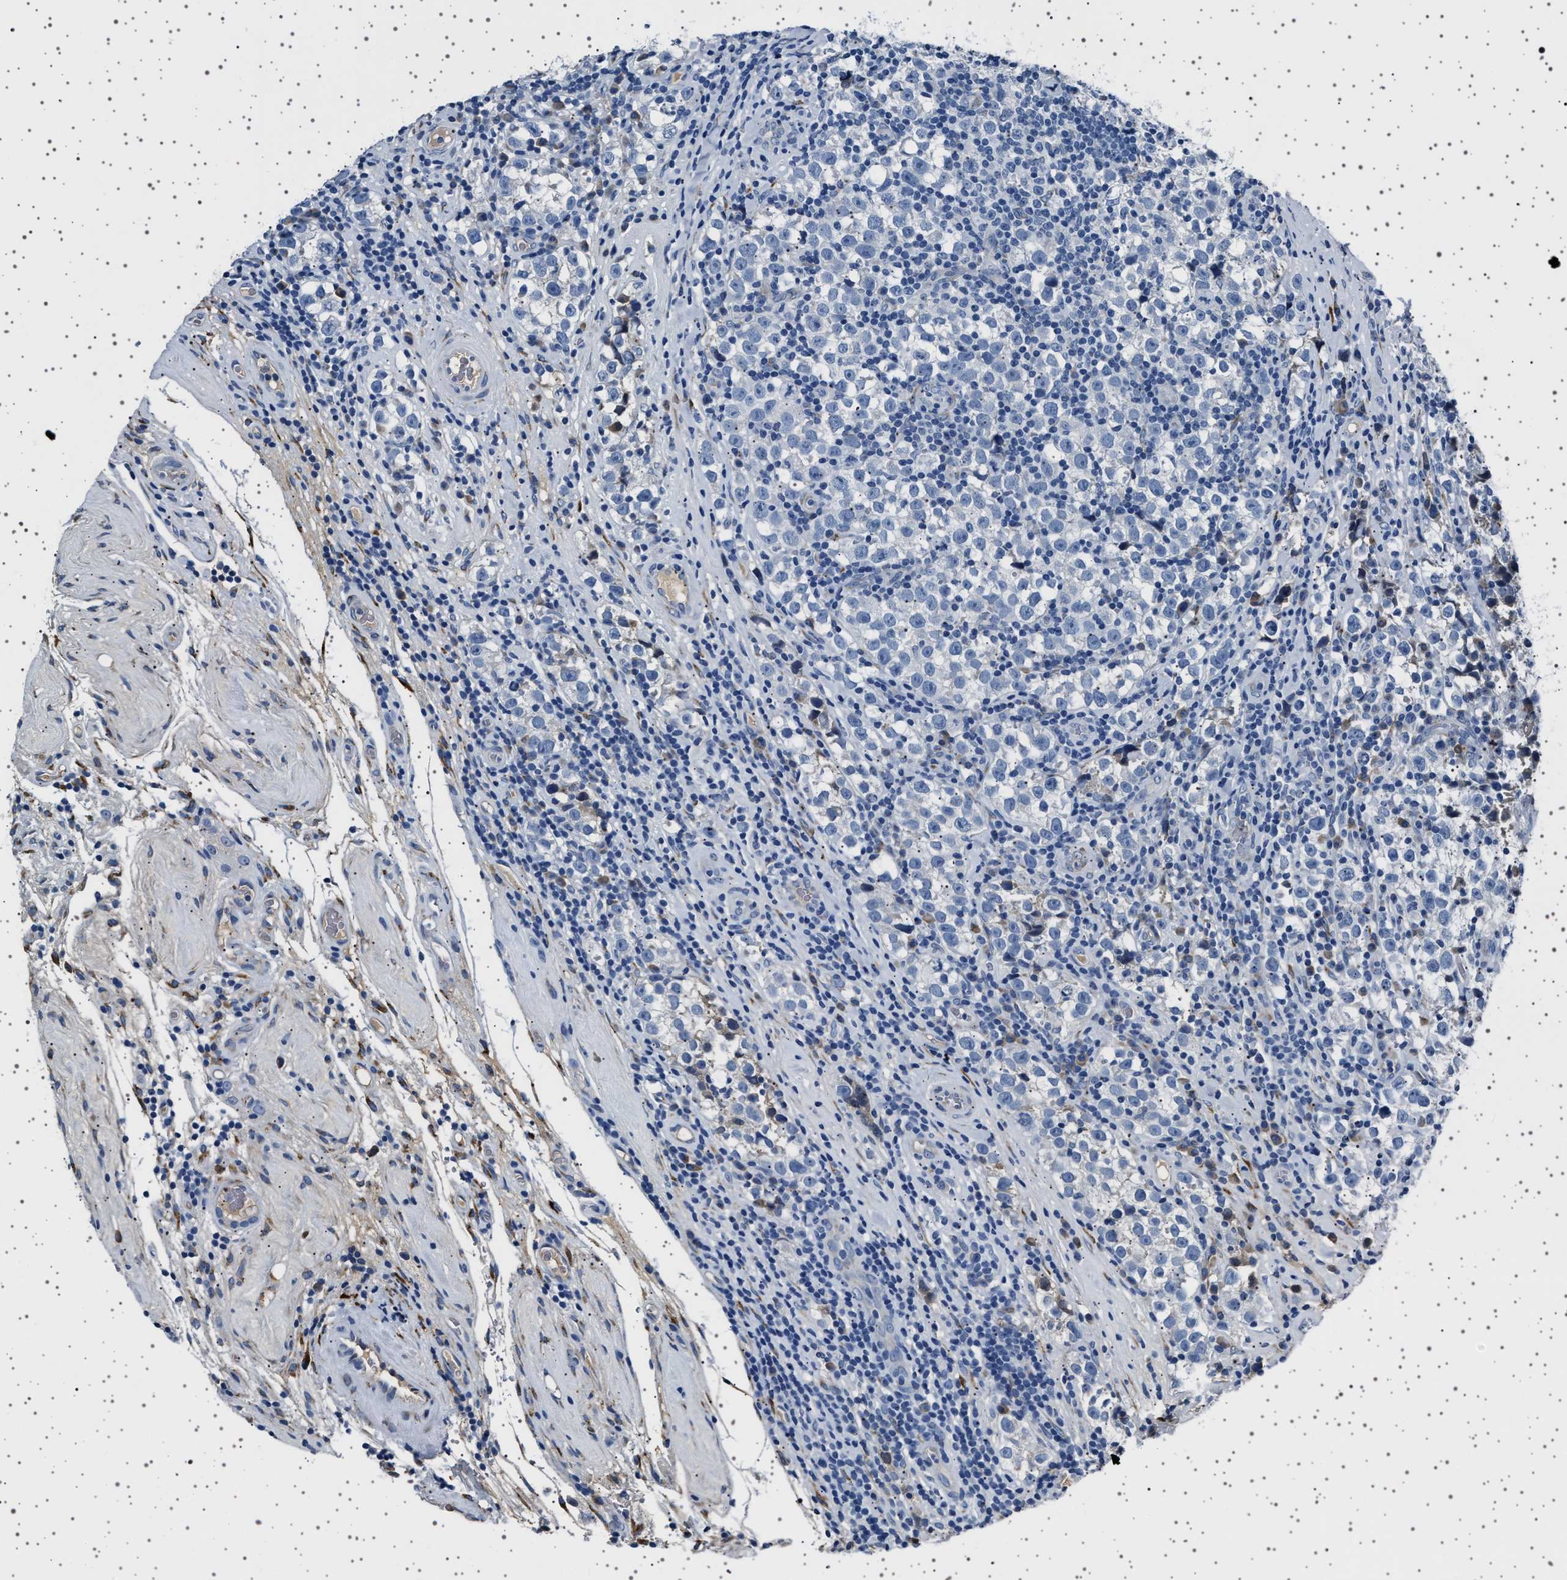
{"staining": {"intensity": "negative", "quantity": "none", "location": "none"}, "tissue": "testis cancer", "cell_type": "Tumor cells", "image_type": "cancer", "snomed": [{"axis": "morphology", "description": "Normal tissue, NOS"}, {"axis": "morphology", "description": "Seminoma, NOS"}, {"axis": "topography", "description": "Testis"}], "caption": "Tumor cells show no significant expression in testis cancer.", "gene": "FTCD", "patient": {"sex": "male", "age": 43}}